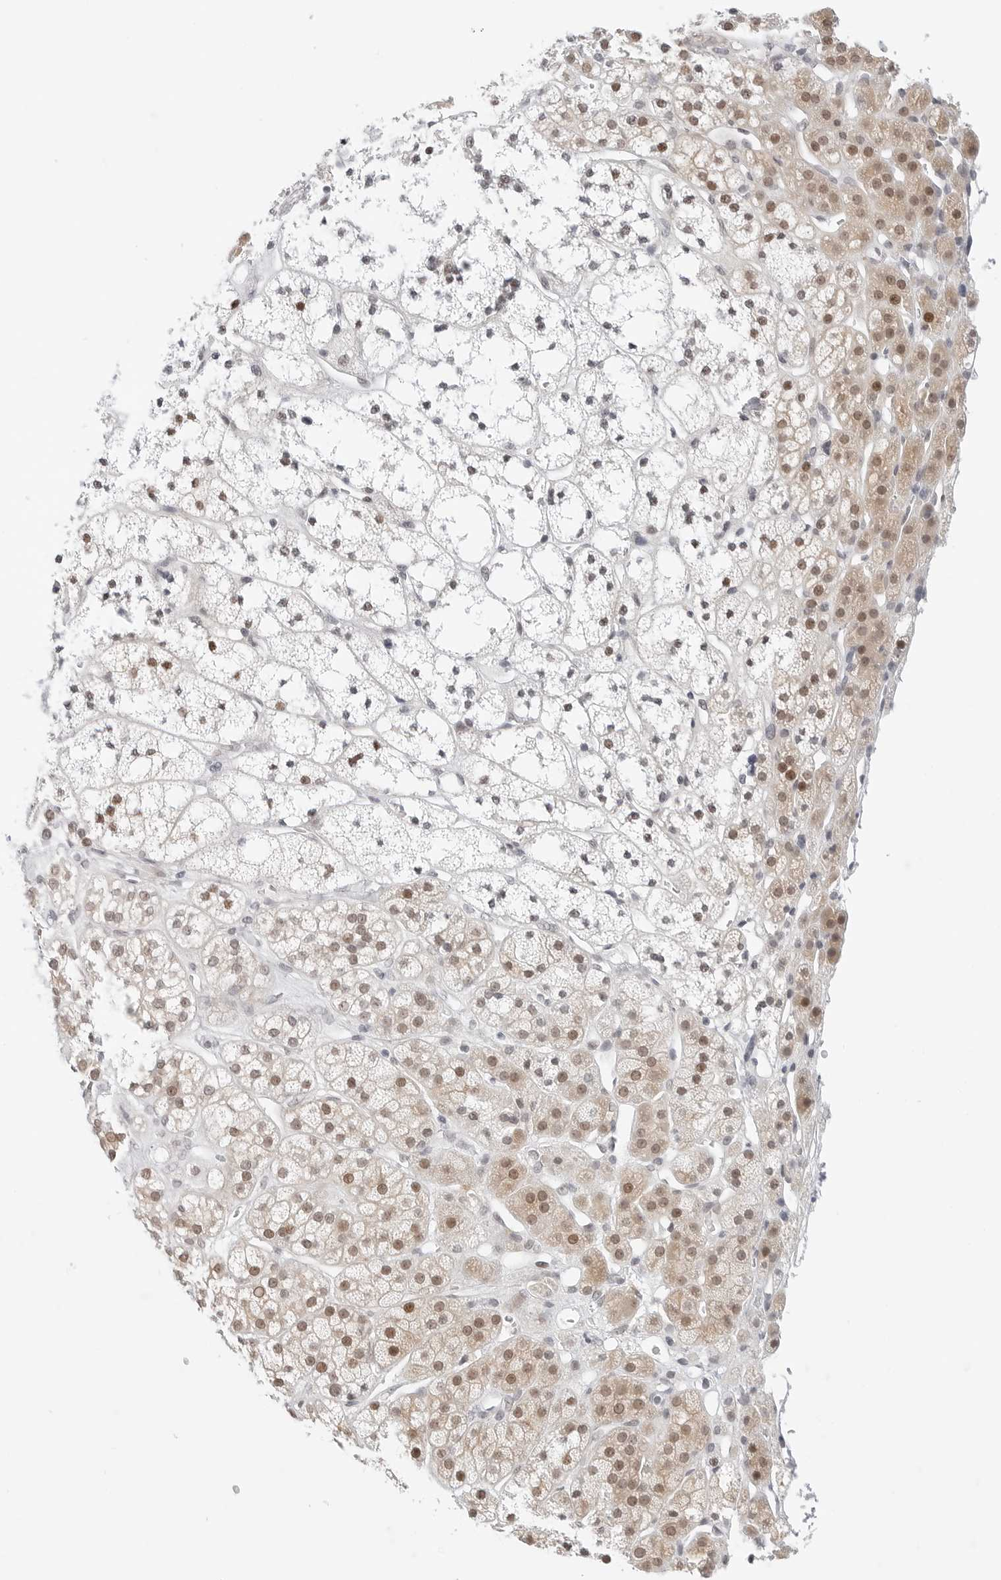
{"staining": {"intensity": "moderate", "quantity": ">75%", "location": "cytoplasmic/membranous,nuclear"}, "tissue": "adrenal gland", "cell_type": "Glandular cells", "image_type": "normal", "snomed": [{"axis": "morphology", "description": "Normal tissue, NOS"}, {"axis": "topography", "description": "Adrenal gland"}], "caption": "Adrenal gland stained with immunohistochemistry demonstrates moderate cytoplasmic/membranous,nuclear positivity in about >75% of glandular cells. (DAB (3,3'-diaminobenzidine) IHC with brightfield microscopy, high magnification).", "gene": "TSEN2", "patient": {"sex": "male", "age": 56}}